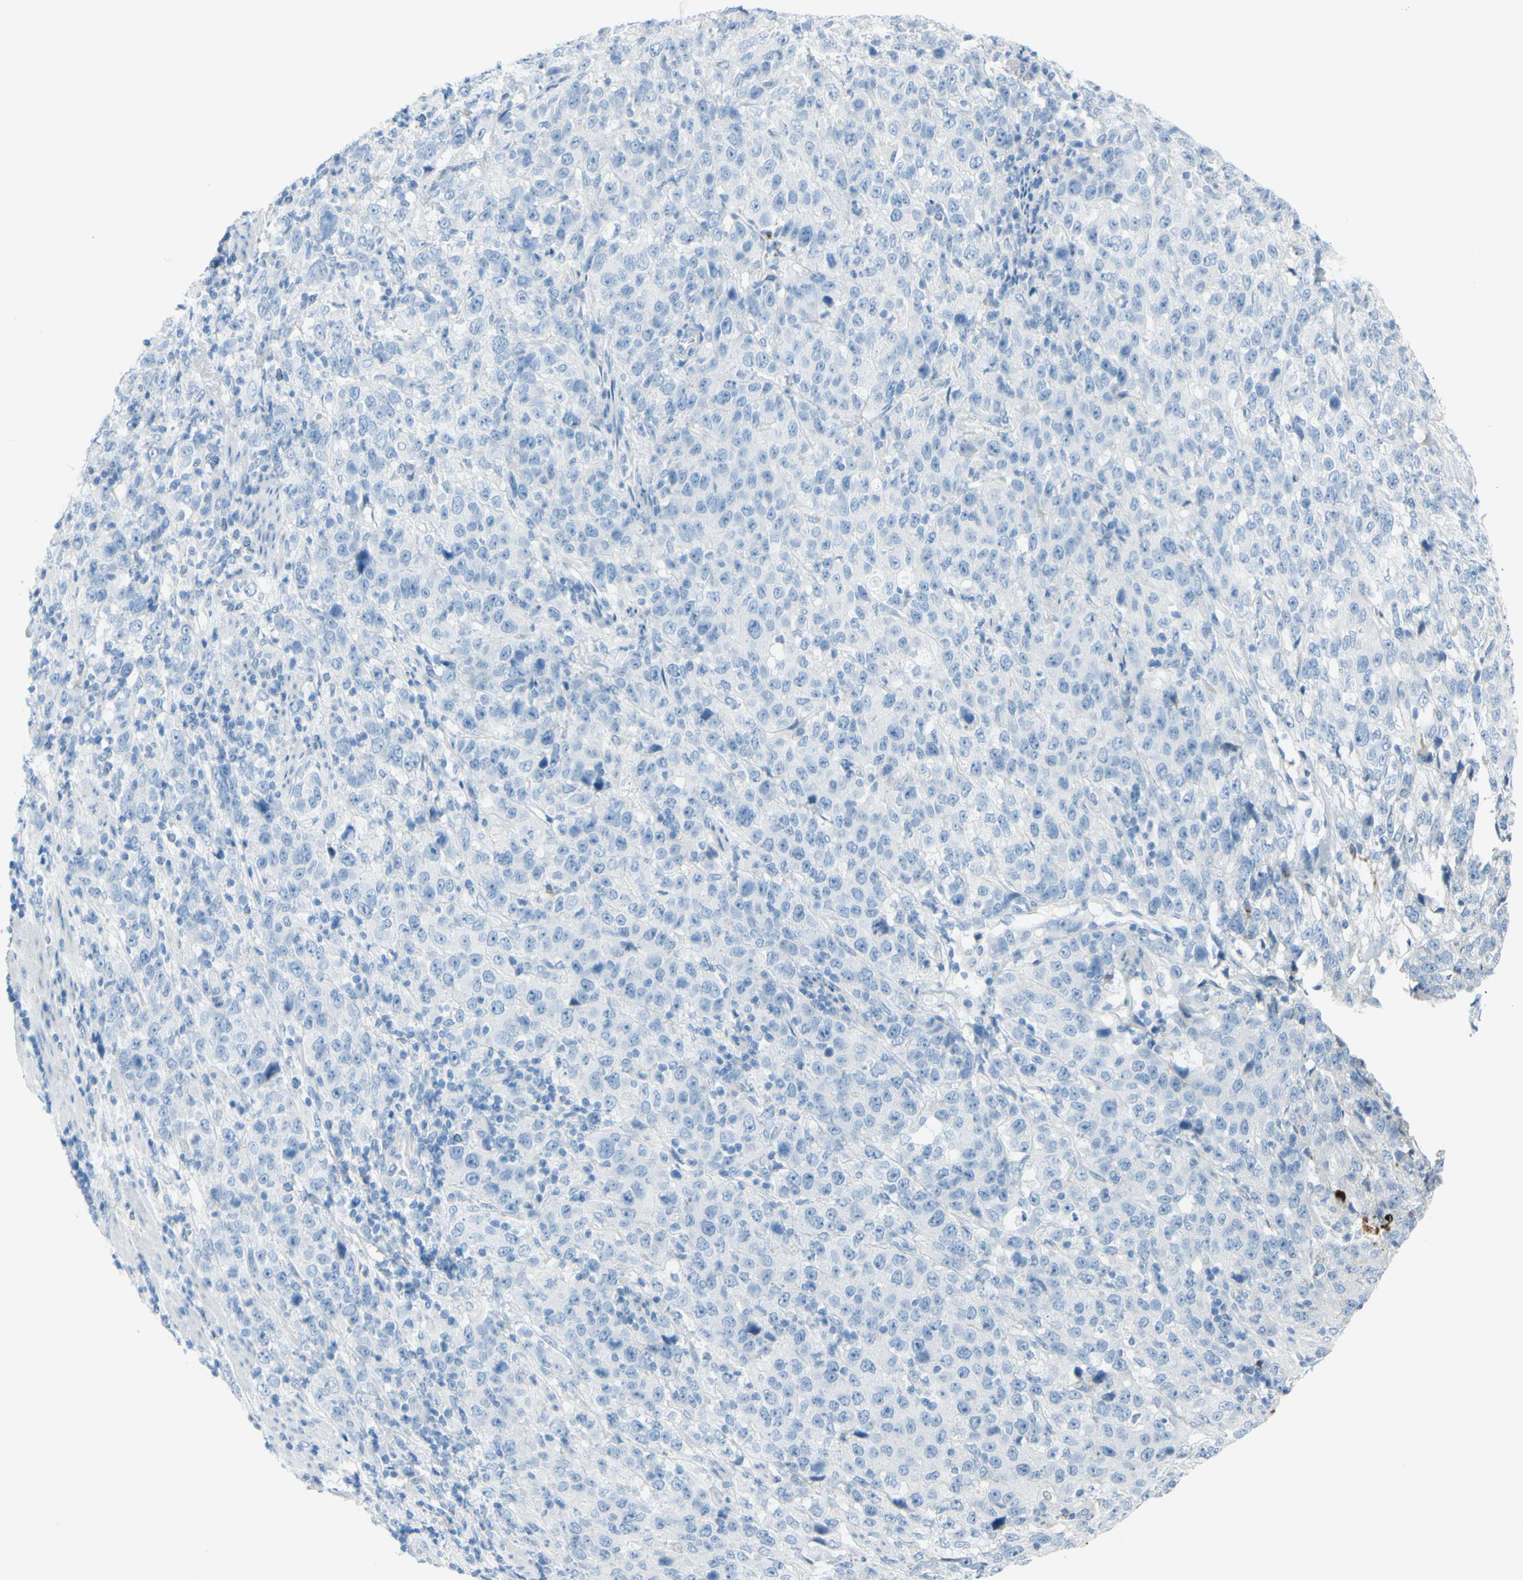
{"staining": {"intensity": "negative", "quantity": "none", "location": "none"}, "tissue": "stomach cancer", "cell_type": "Tumor cells", "image_type": "cancer", "snomed": [{"axis": "morphology", "description": "Normal tissue, NOS"}, {"axis": "morphology", "description": "Adenocarcinoma, NOS"}, {"axis": "topography", "description": "Stomach"}], "caption": "Immunohistochemical staining of human stomach cancer exhibits no significant staining in tumor cells.", "gene": "TFPI2", "patient": {"sex": "male", "age": 48}}